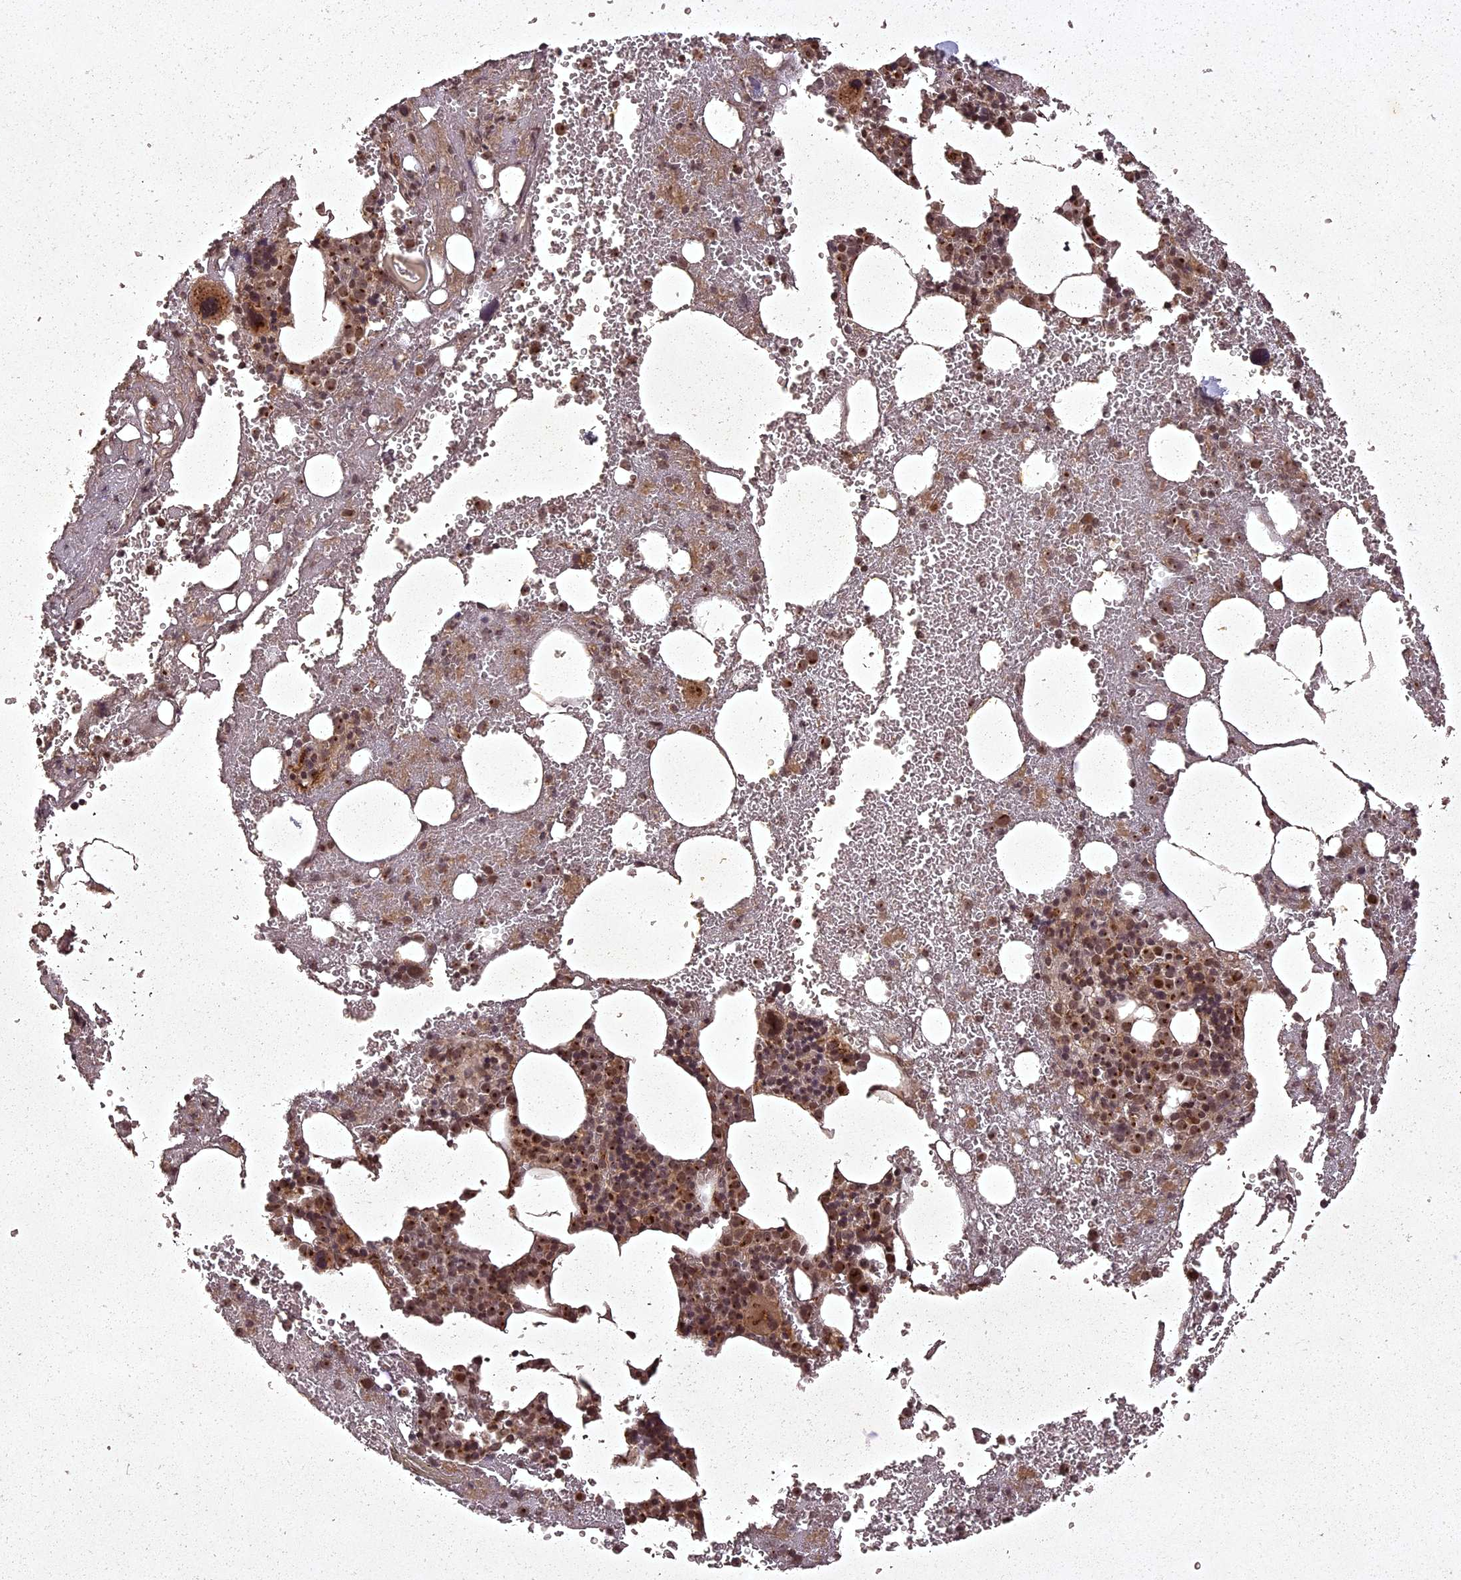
{"staining": {"intensity": "moderate", "quantity": ">75%", "location": "cytoplasmic/membranous,nuclear"}, "tissue": "bone marrow", "cell_type": "Hematopoietic cells", "image_type": "normal", "snomed": [{"axis": "morphology", "description": "Normal tissue, NOS"}, {"axis": "topography", "description": "Bone marrow"}], "caption": "Normal bone marrow exhibits moderate cytoplasmic/membranous,nuclear positivity in approximately >75% of hematopoietic cells, visualized by immunohistochemistry. The protein is stained brown, and the nuclei are stained in blue (DAB IHC with brightfield microscopy, high magnification).", "gene": "ING5", "patient": {"sex": "male", "age": 61}}